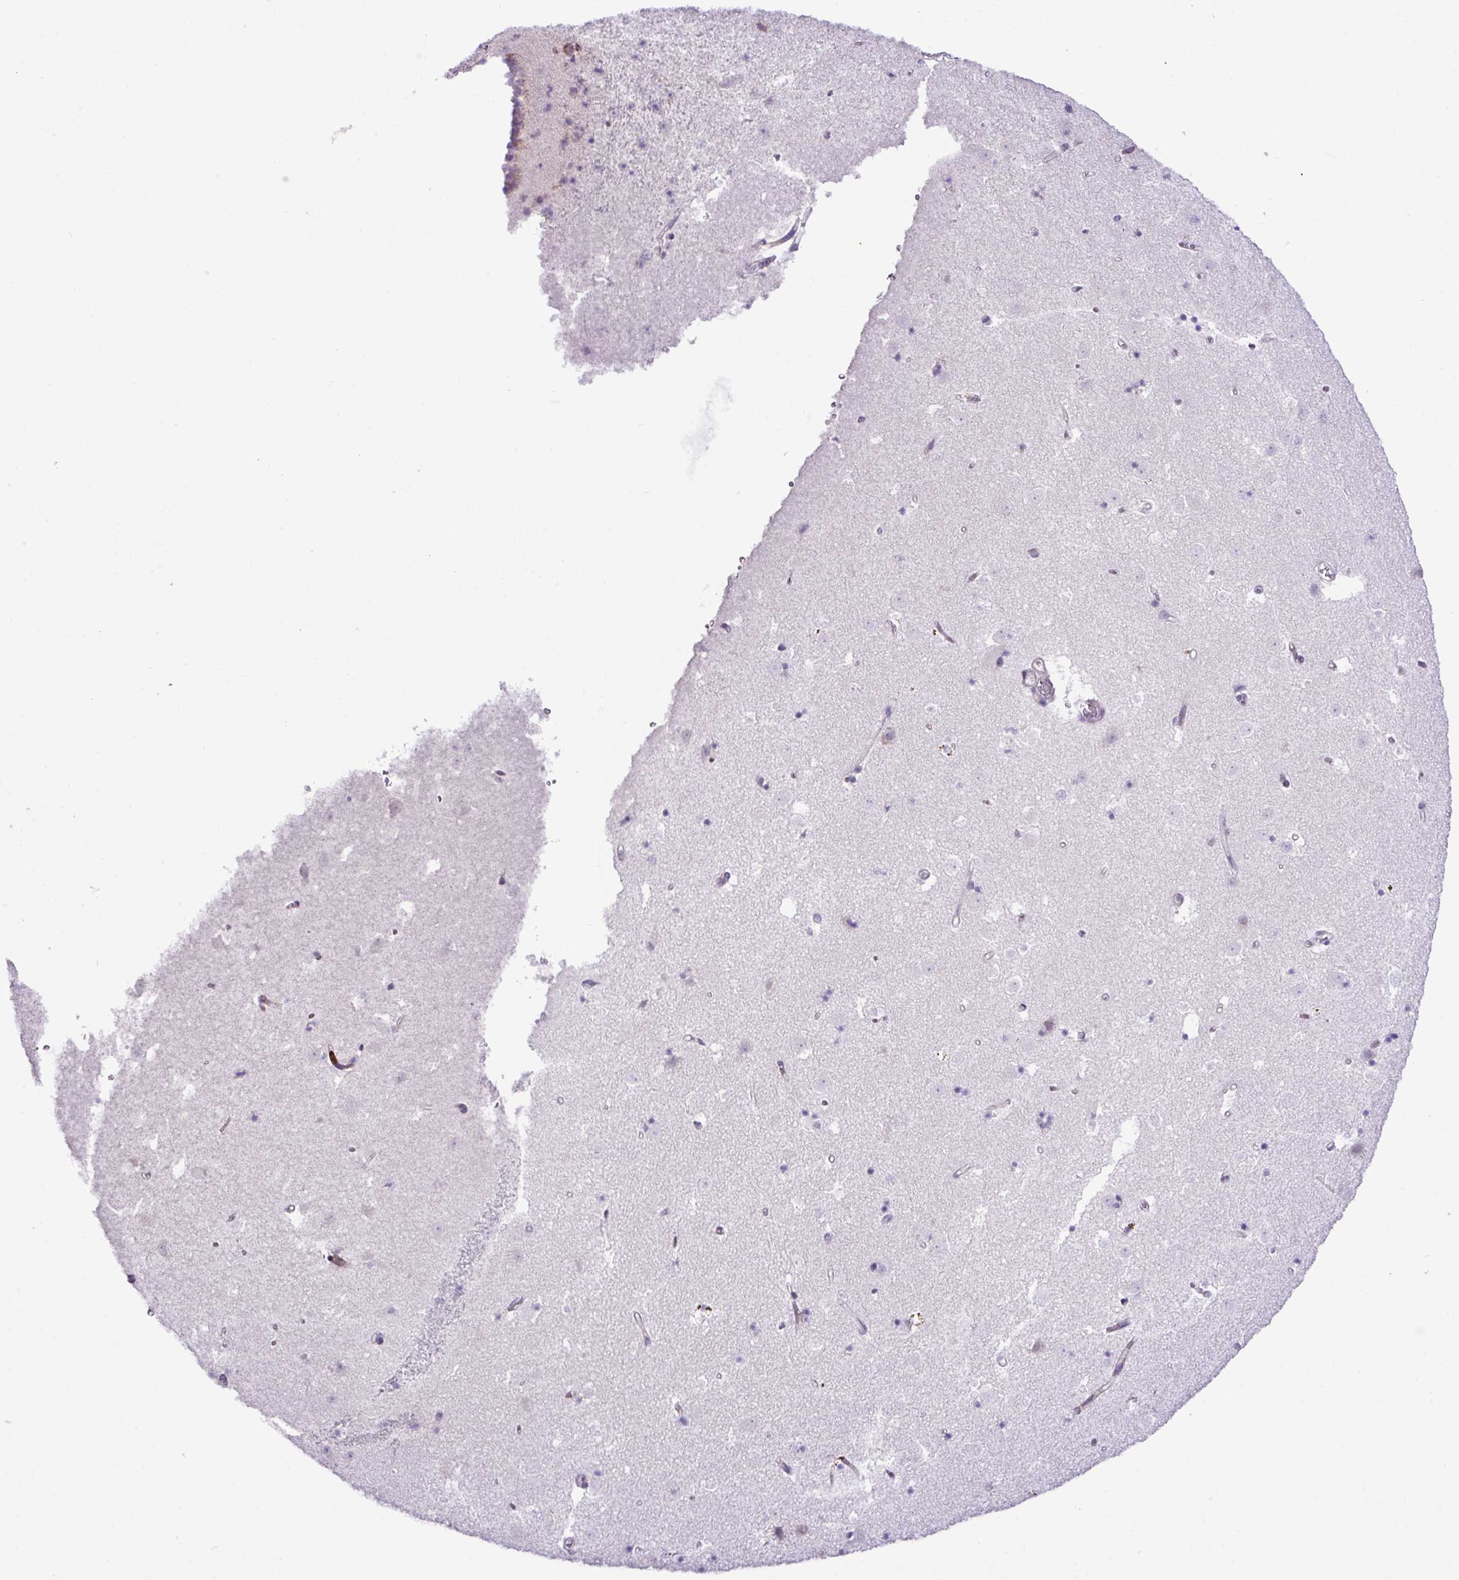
{"staining": {"intensity": "negative", "quantity": "none", "location": "none"}, "tissue": "caudate", "cell_type": "Glial cells", "image_type": "normal", "snomed": [{"axis": "morphology", "description": "Normal tissue, NOS"}, {"axis": "topography", "description": "Lateral ventricle wall"}], "caption": "DAB immunohistochemical staining of normal human caudate shows no significant positivity in glial cells.", "gene": "RGS21", "patient": {"sex": "male", "age": 58}}